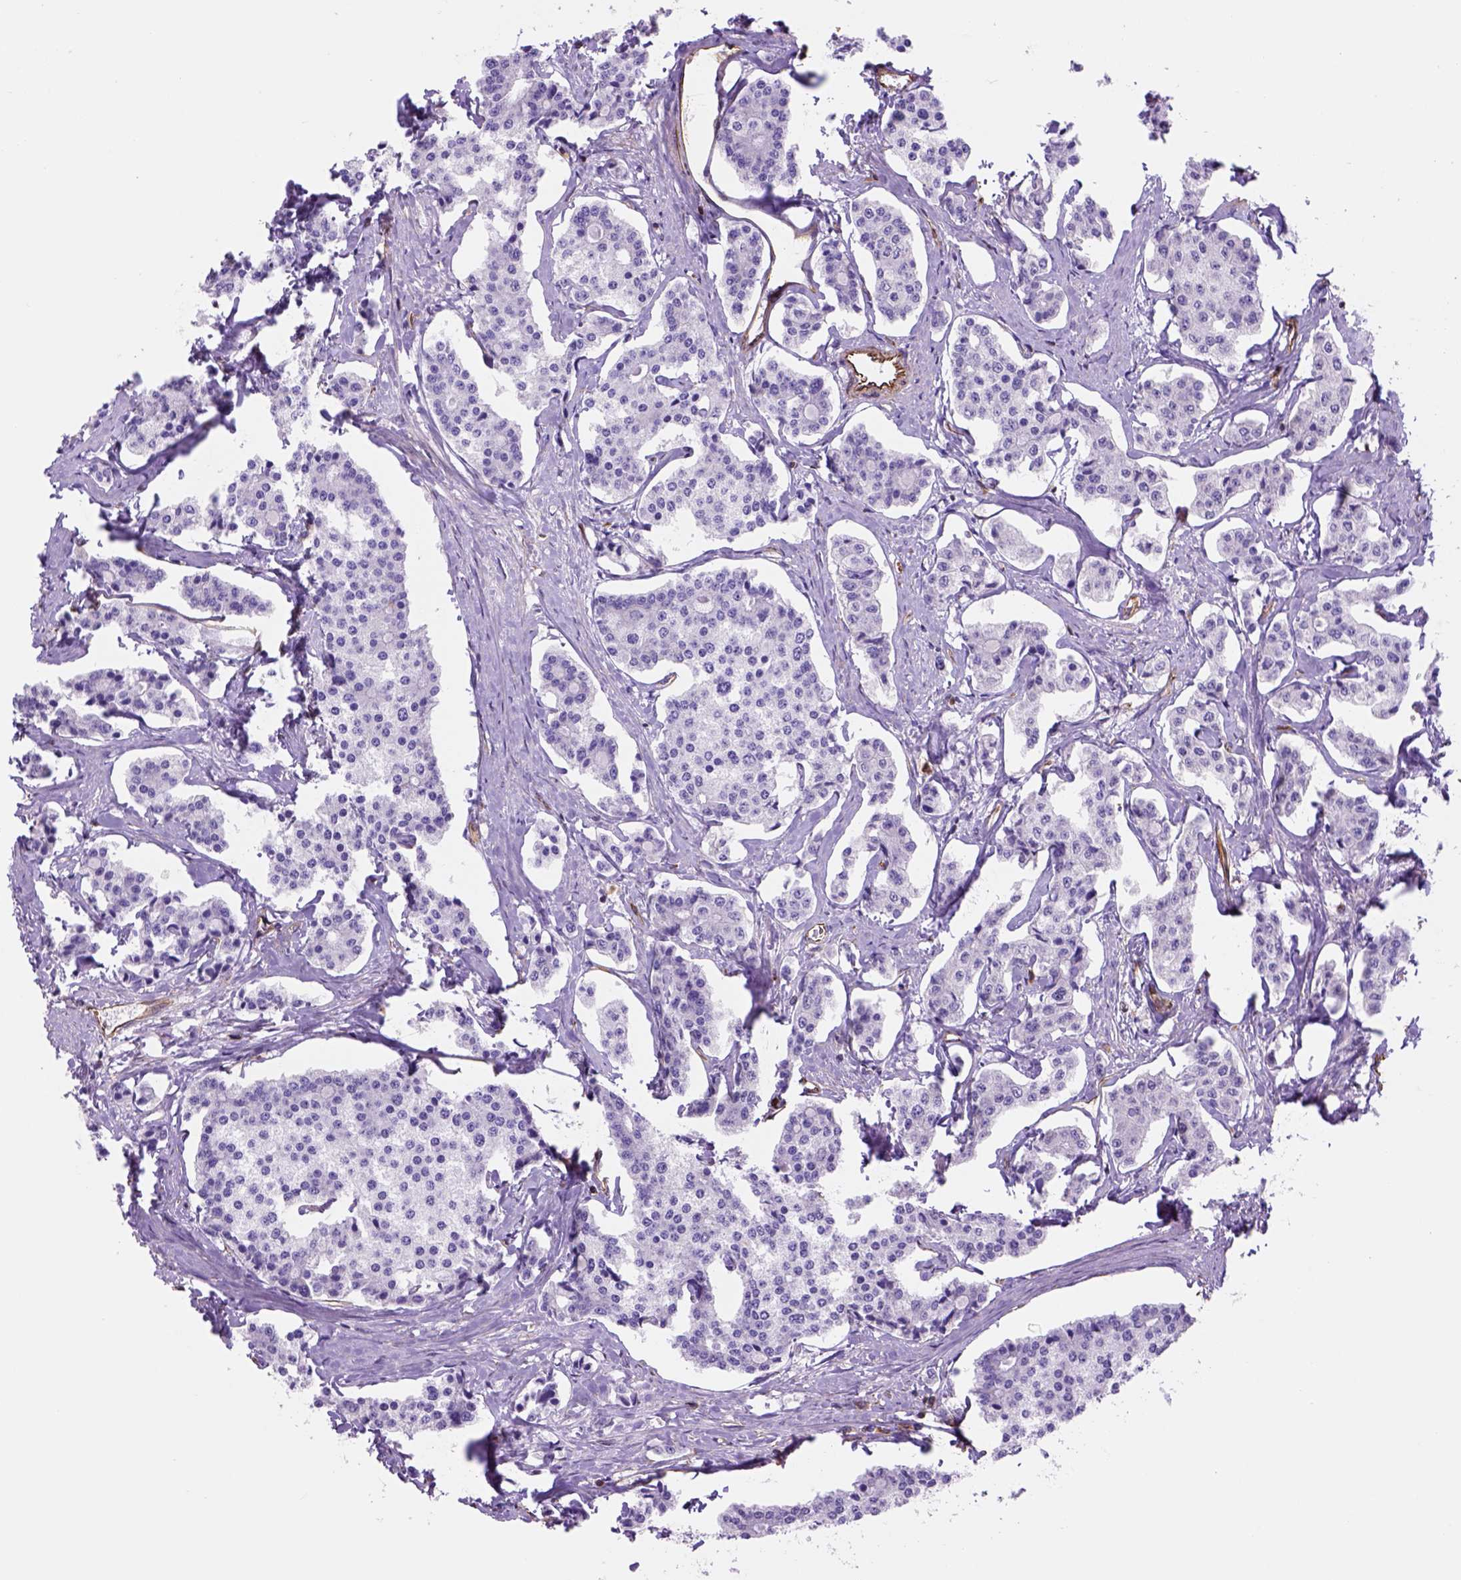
{"staining": {"intensity": "negative", "quantity": "none", "location": "none"}, "tissue": "carcinoid", "cell_type": "Tumor cells", "image_type": "cancer", "snomed": [{"axis": "morphology", "description": "Carcinoid, malignant, NOS"}, {"axis": "topography", "description": "Small intestine"}], "caption": "IHC photomicrograph of neoplastic tissue: human carcinoid stained with DAB shows no significant protein positivity in tumor cells. Nuclei are stained in blue.", "gene": "ZZZ3", "patient": {"sex": "female", "age": 65}}